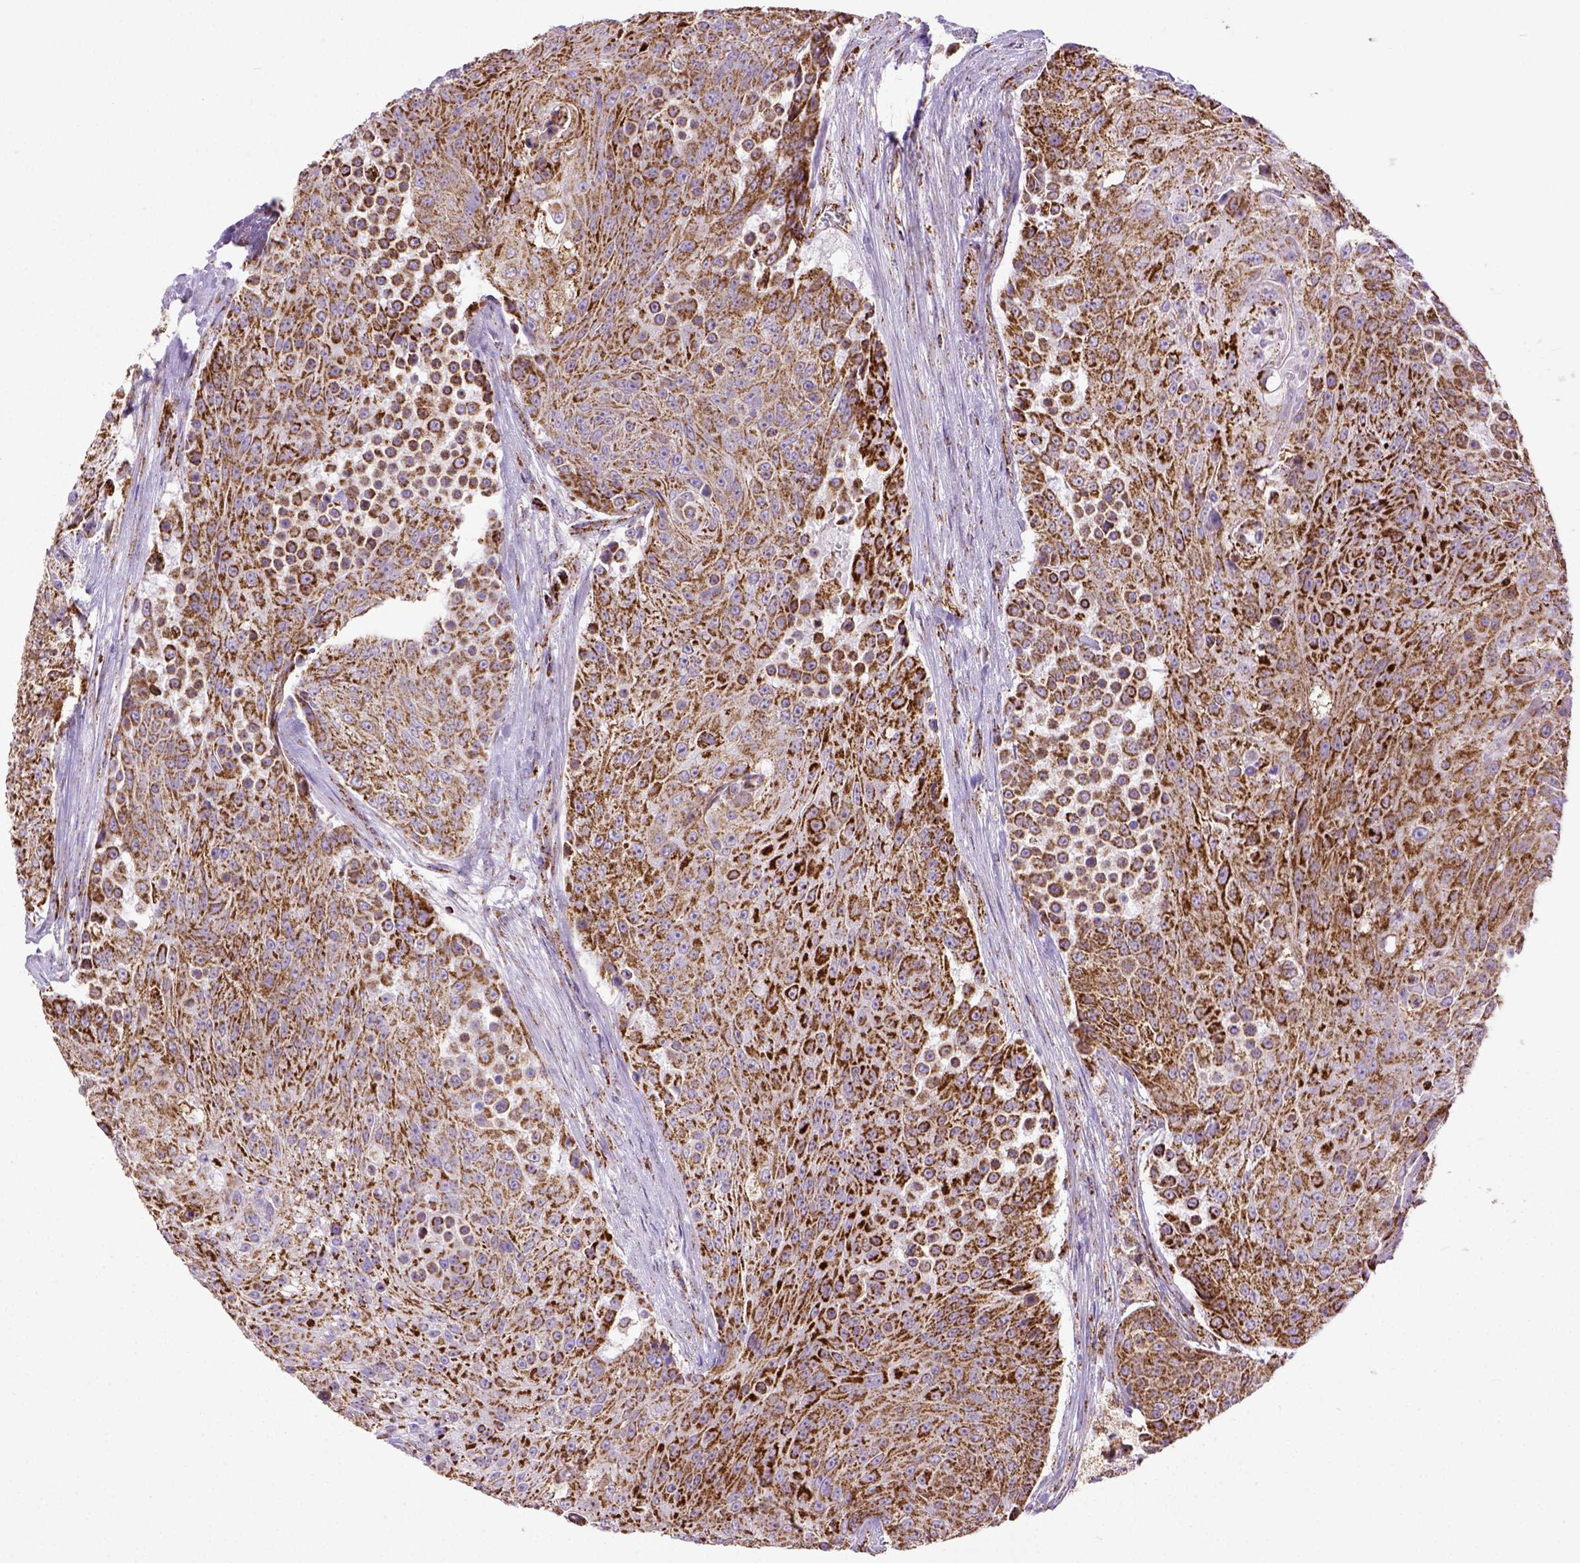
{"staining": {"intensity": "strong", "quantity": ">75%", "location": "cytoplasmic/membranous"}, "tissue": "urothelial cancer", "cell_type": "Tumor cells", "image_type": "cancer", "snomed": [{"axis": "morphology", "description": "Urothelial carcinoma, High grade"}, {"axis": "topography", "description": "Urinary bladder"}], "caption": "A high-resolution image shows immunohistochemistry (IHC) staining of urothelial cancer, which shows strong cytoplasmic/membranous staining in approximately >75% of tumor cells. Ihc stains the protein in brown and the nuclei are stained blue.", "gene": "MT-CO1", "patient": {"sex": "female", "age": 63}}